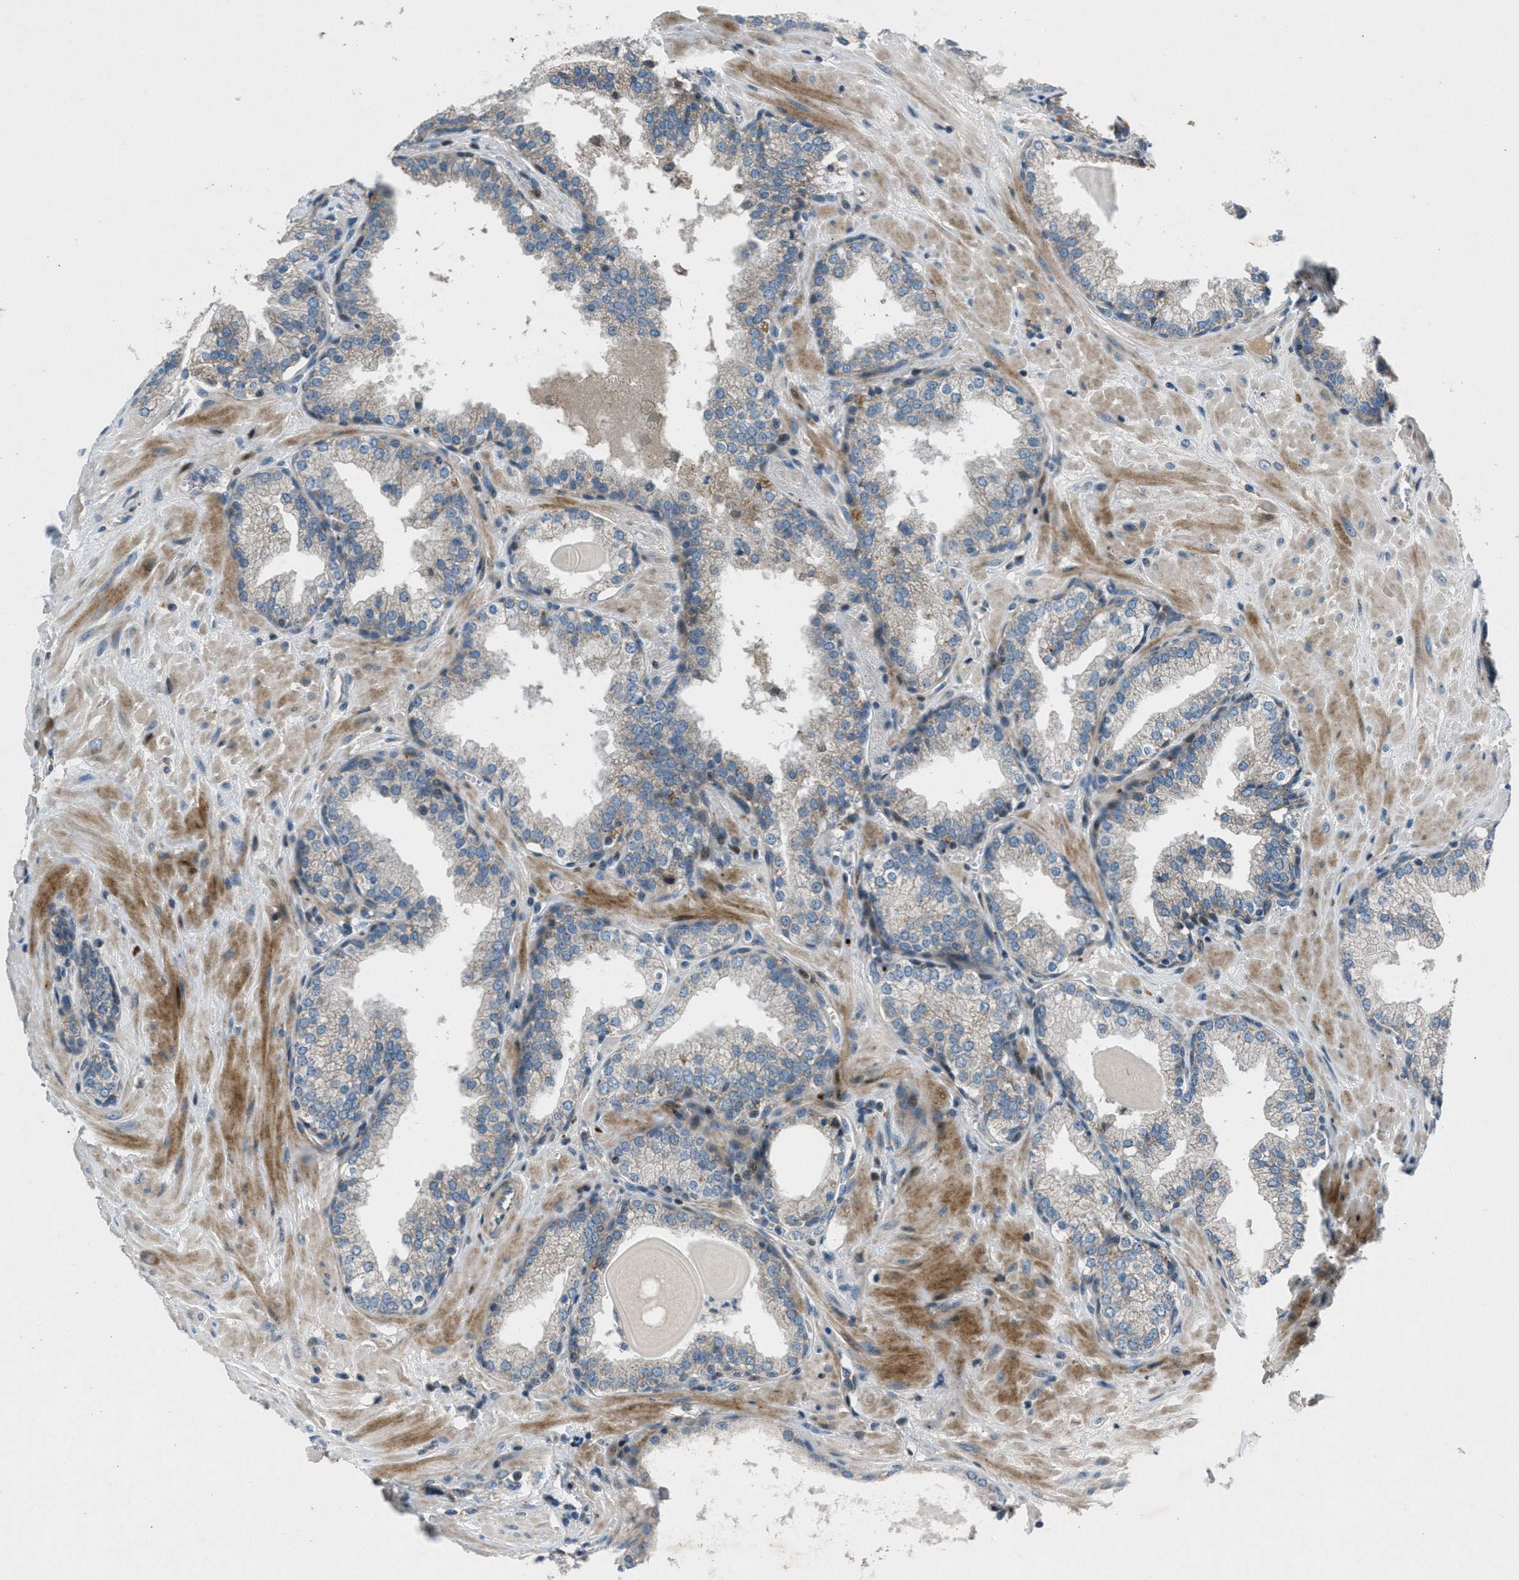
{"staining": {"intensity": "moderate", "quantity": "<25%", "location": "cytoplasmic/membranous"}, "tissue": "prostate", "cell_type": "Glandular cells", "image_type": "normal", "snomed": [{"axis": "morphology", "description": "Normal tissue, NOS"}, {"axis": "topography", "description": "Prostate"}], "caption": "This is a photomicrograph of immunohistochemistry staining of normal prostate, which shows moderate positivity in the cytoplasmic/membranous of glandular cells.", "gene": "CLEC2D", "patient": {"sex": "male", "age": 51}}